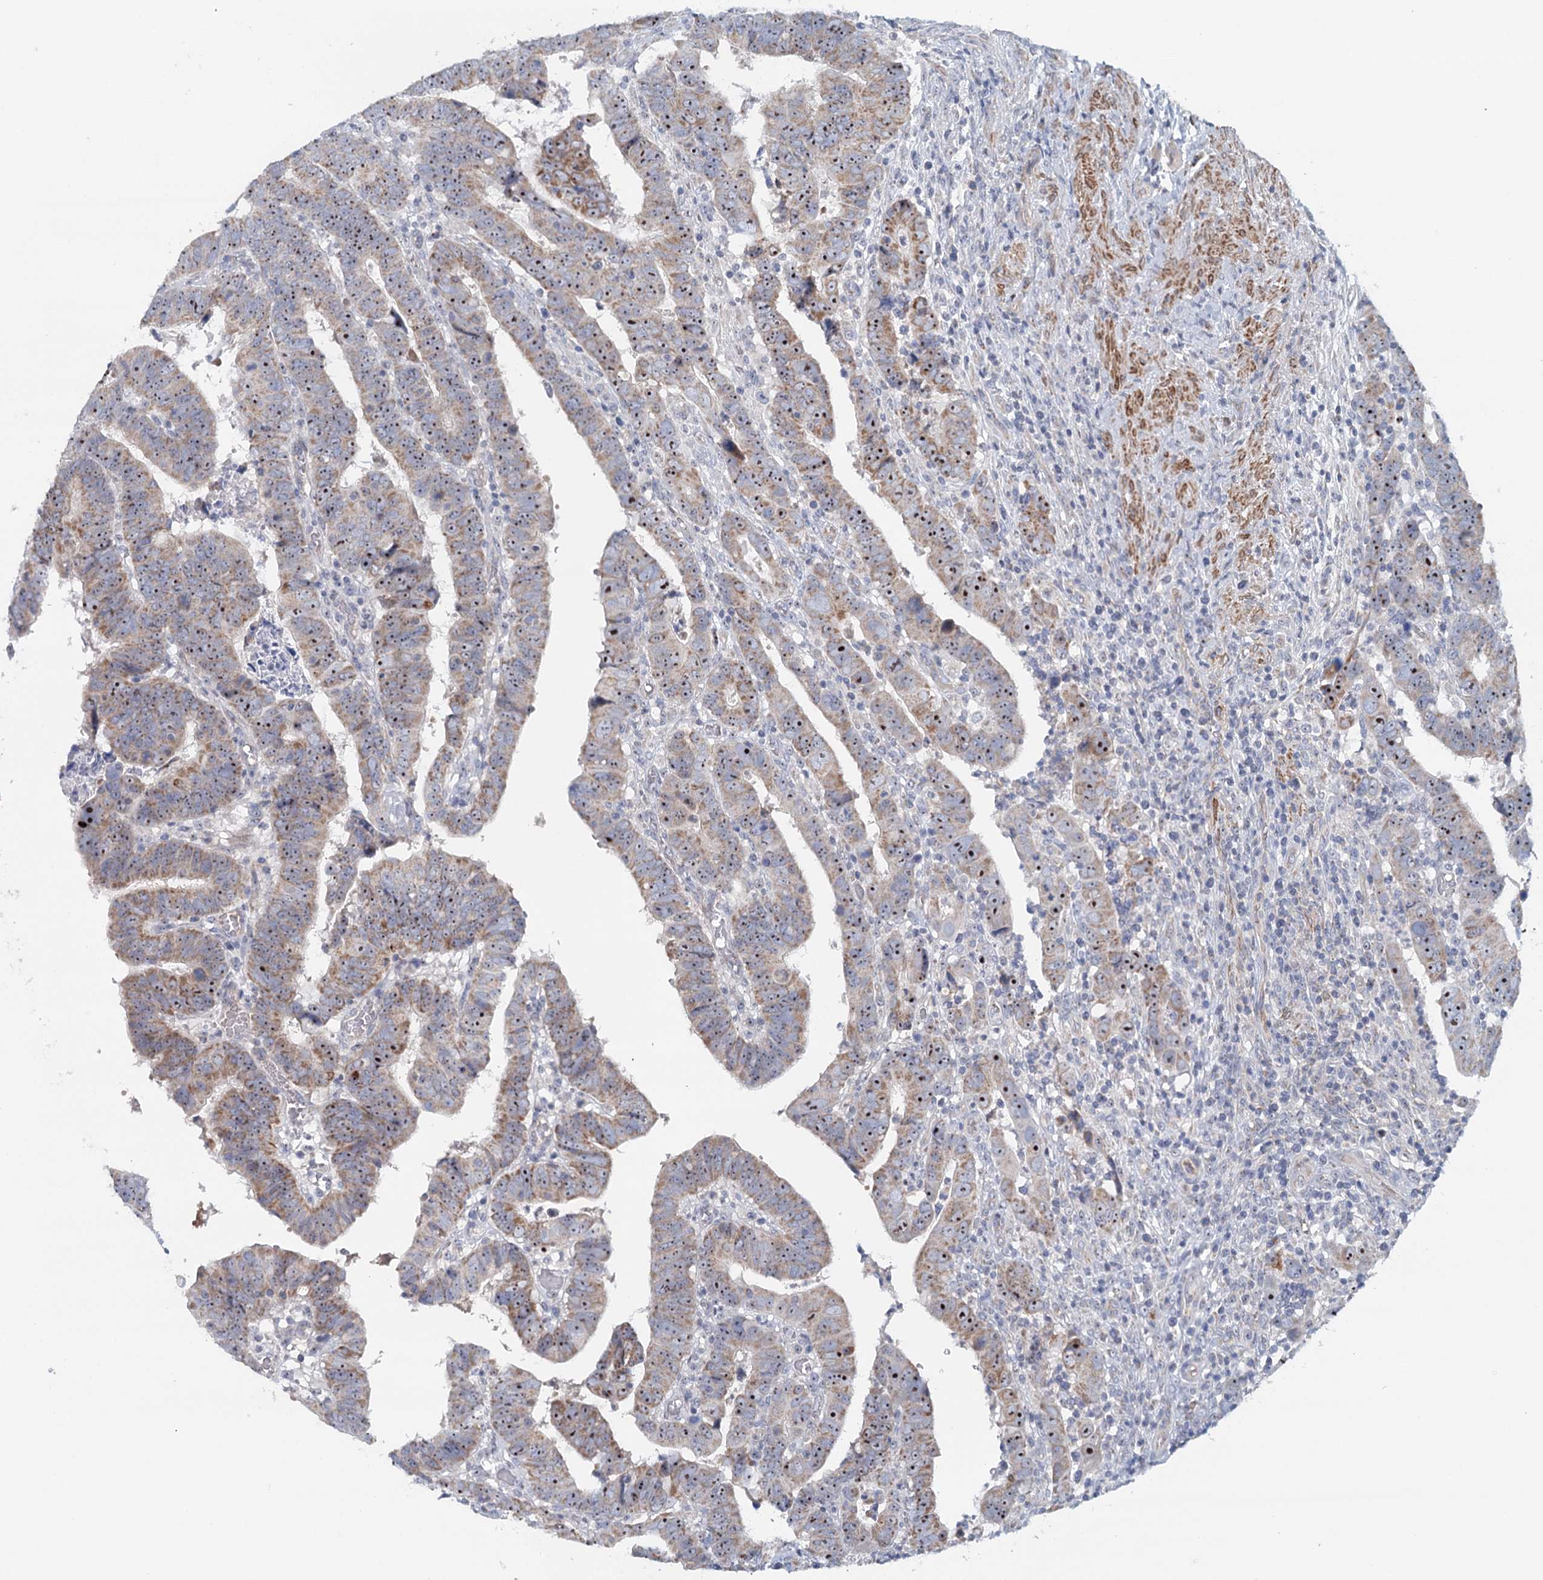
{"staining": {"intensity": "moderate", "quantity": "25%-75%", "location": "cytoplasmic/membranous,nuclear"}, "tissue": "colorectal cancer", "cell_type": "Tumor cells", "image_type": "cancer", "snomed": [{"axis": "morphology", "description": "Normal tissue, NOS"}, {"axis": "morphology", "description": "Adenocarcinoma, NOS"}, {"axis": "topography", "description": "Rectum"}], "caption": "This image exhibits immunohistochemistry staining of human colorectal cancer, with medium moderate cytoplasmic/membranous and nuclear staining in approximately 25%-75% of tumor cells.", "gene": "RBM43", "patient": {"sex": "female", "age": 65}}